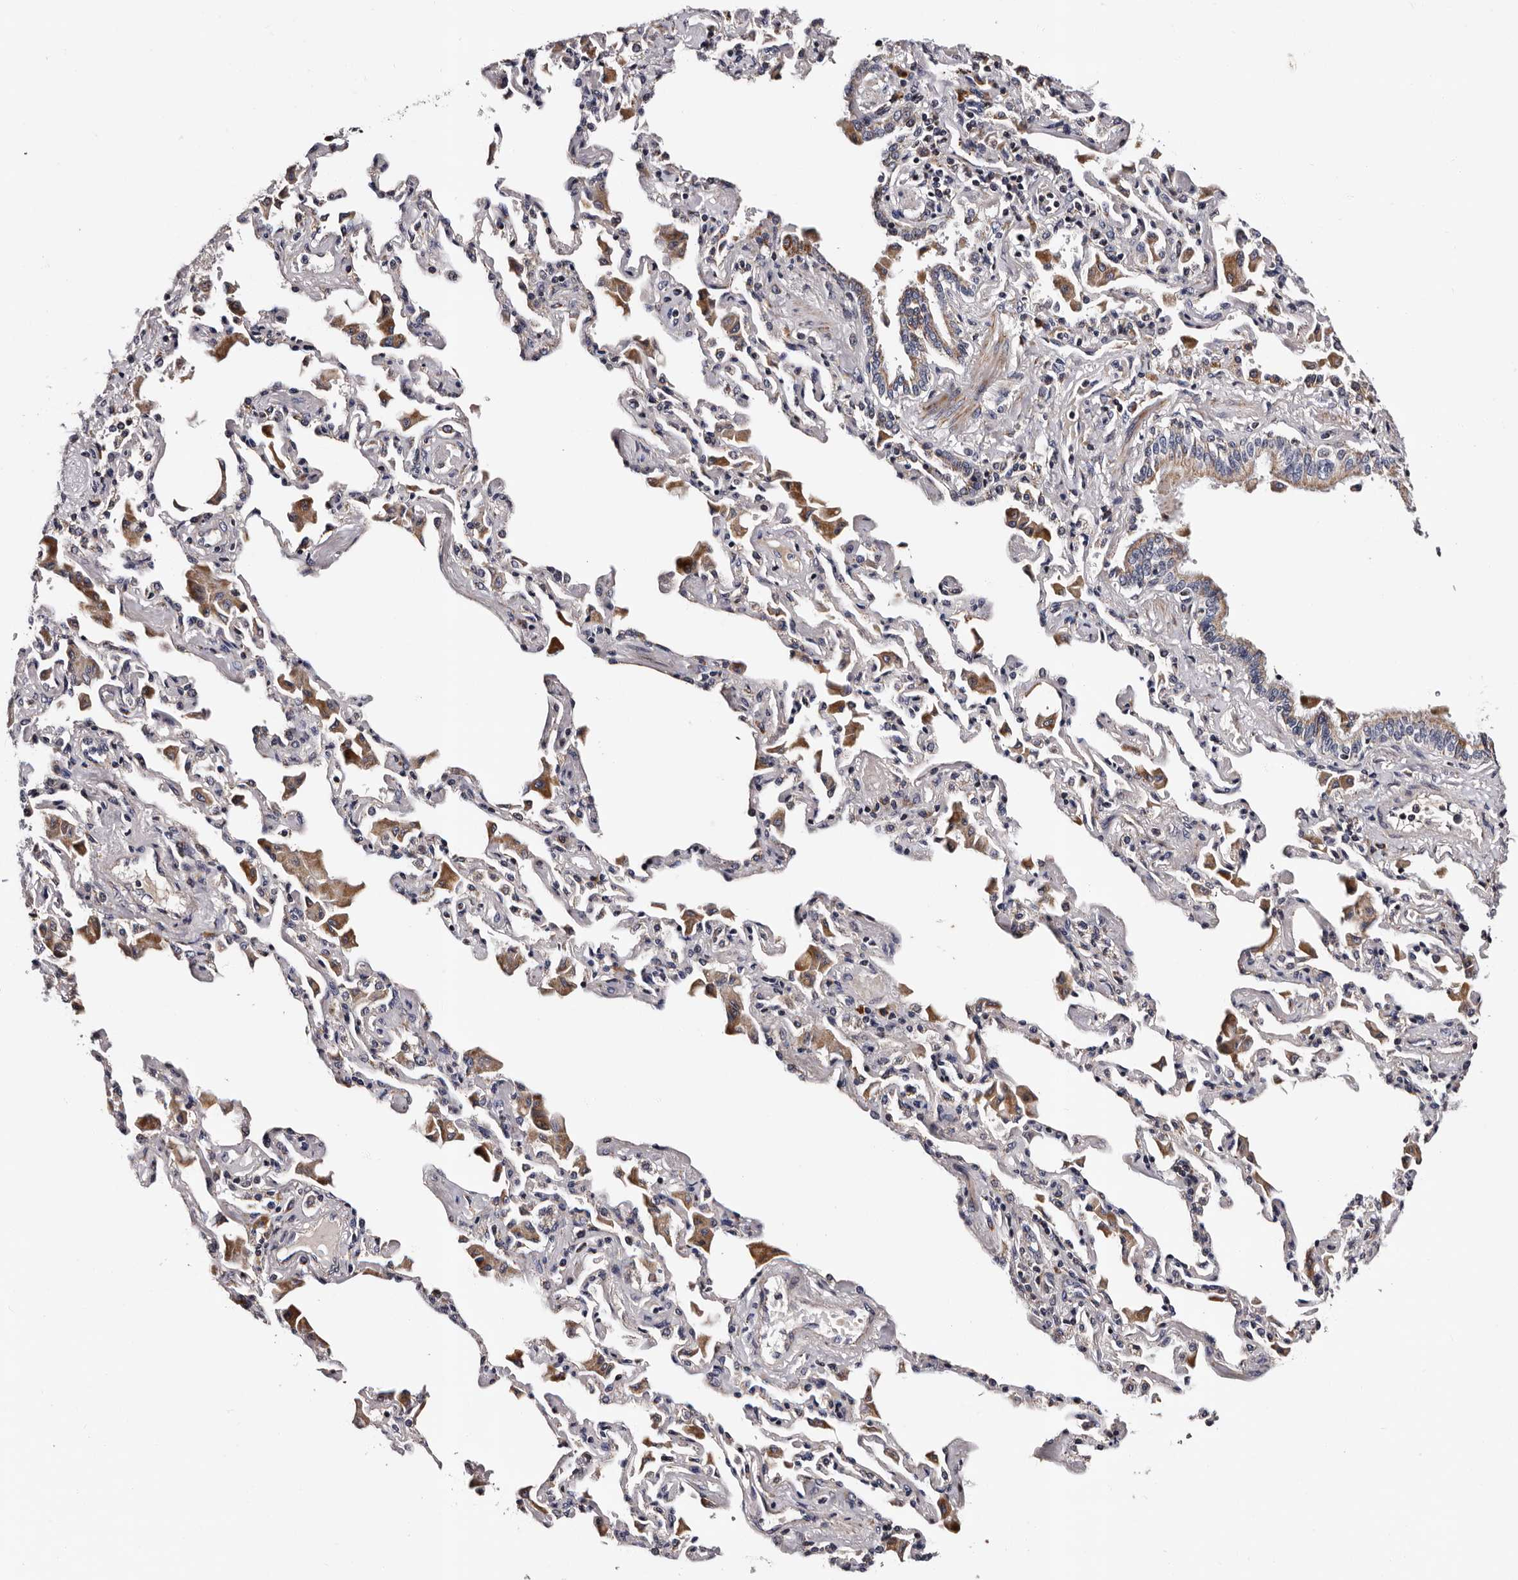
{"staining": {"intensity": "weak", "quantity": "25%-75%", "location": "cytoplasmic/membranous"}, "tissue": "bronchus", "cell_type": "Respiratory epithelial cells", "image_type": "normal", "snomed": [{"axis": "morphology", "description": "Normal tissue, NOS"}, {"axis": "morphology", "description": "Inflammation, NOS"}, {"axis": "topography", "description": "Bronchus"}, {"axis": "topography", "description": "Lung"}], "caption": "This is an image of IHC staining of normal bronchus, which shows weak positivity in the cytoplasmic/membranous of respiratory epithelial cells.", "gene": "TAF4B", "patient": {"sex": "female", "age": 46}}